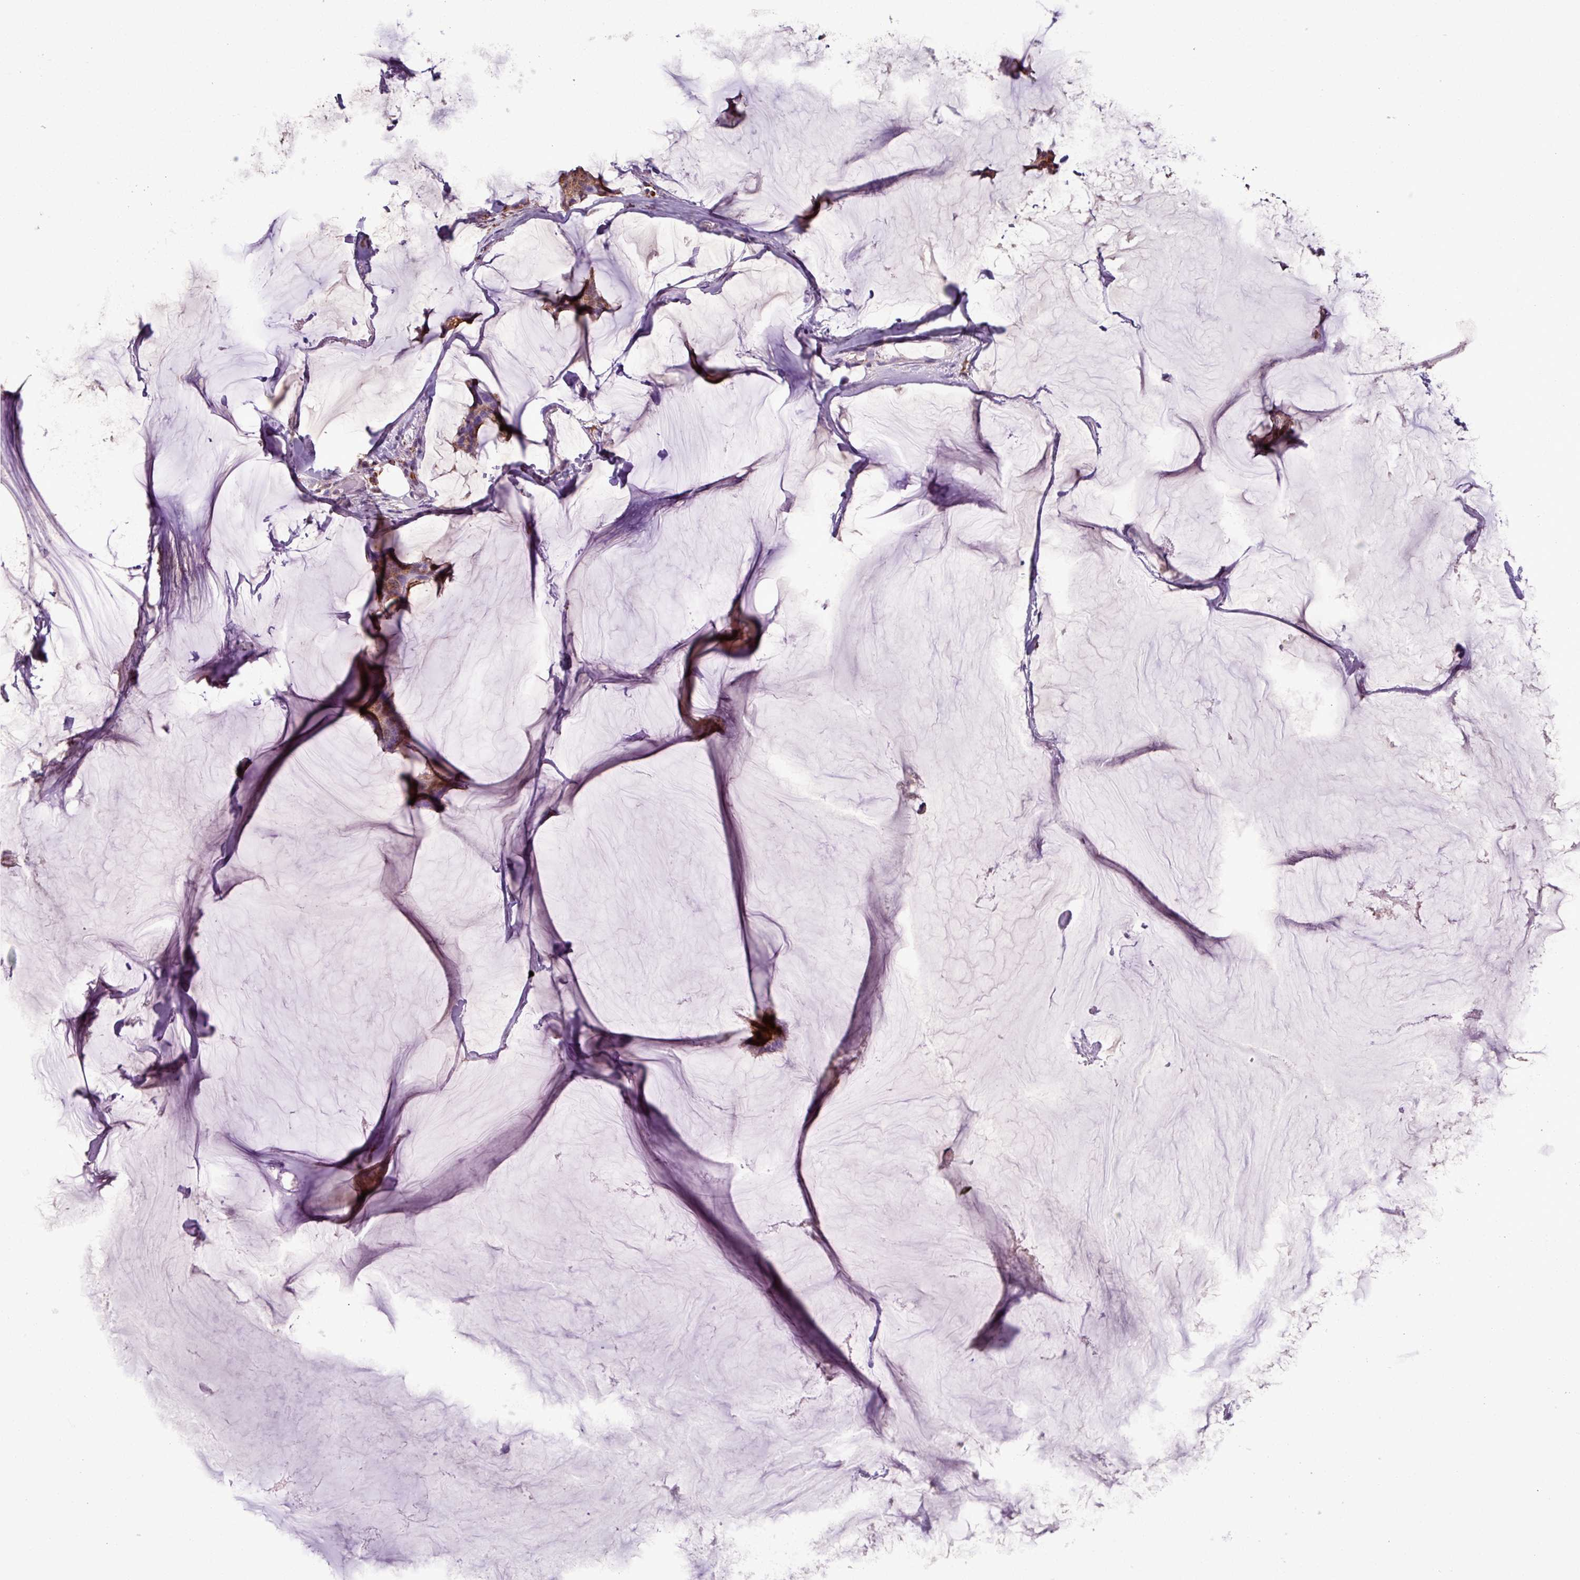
{"staining": {"intensity": "moderate", "quantity": ">75%", "location": "cytoplasmic/membranous"}, "tissue": "breast cancer", "cell_type": "Tumor cells", "image_type": "cancer", "snomed": [{"axis": "morphology", "description": "Duct carcinoma"}, {"axis": "topography", "description": "Breast"}], "caption": "DAB (3,3'-diaminobenzidine) immunohistochemical staining of human breast infiltrating ductal carcinoma reveals moderate cytoplasmic/membranous protein expression in approximately >75% of tumor cells. The staining is performed using DAB (3,3'-diaminobenzidine) brown chromogen to label protein expression. The nuclei are counter-stained blue using hematoxylin.", "gene": "MCTP2", "patient": {"sex": "female", "age": 93}}